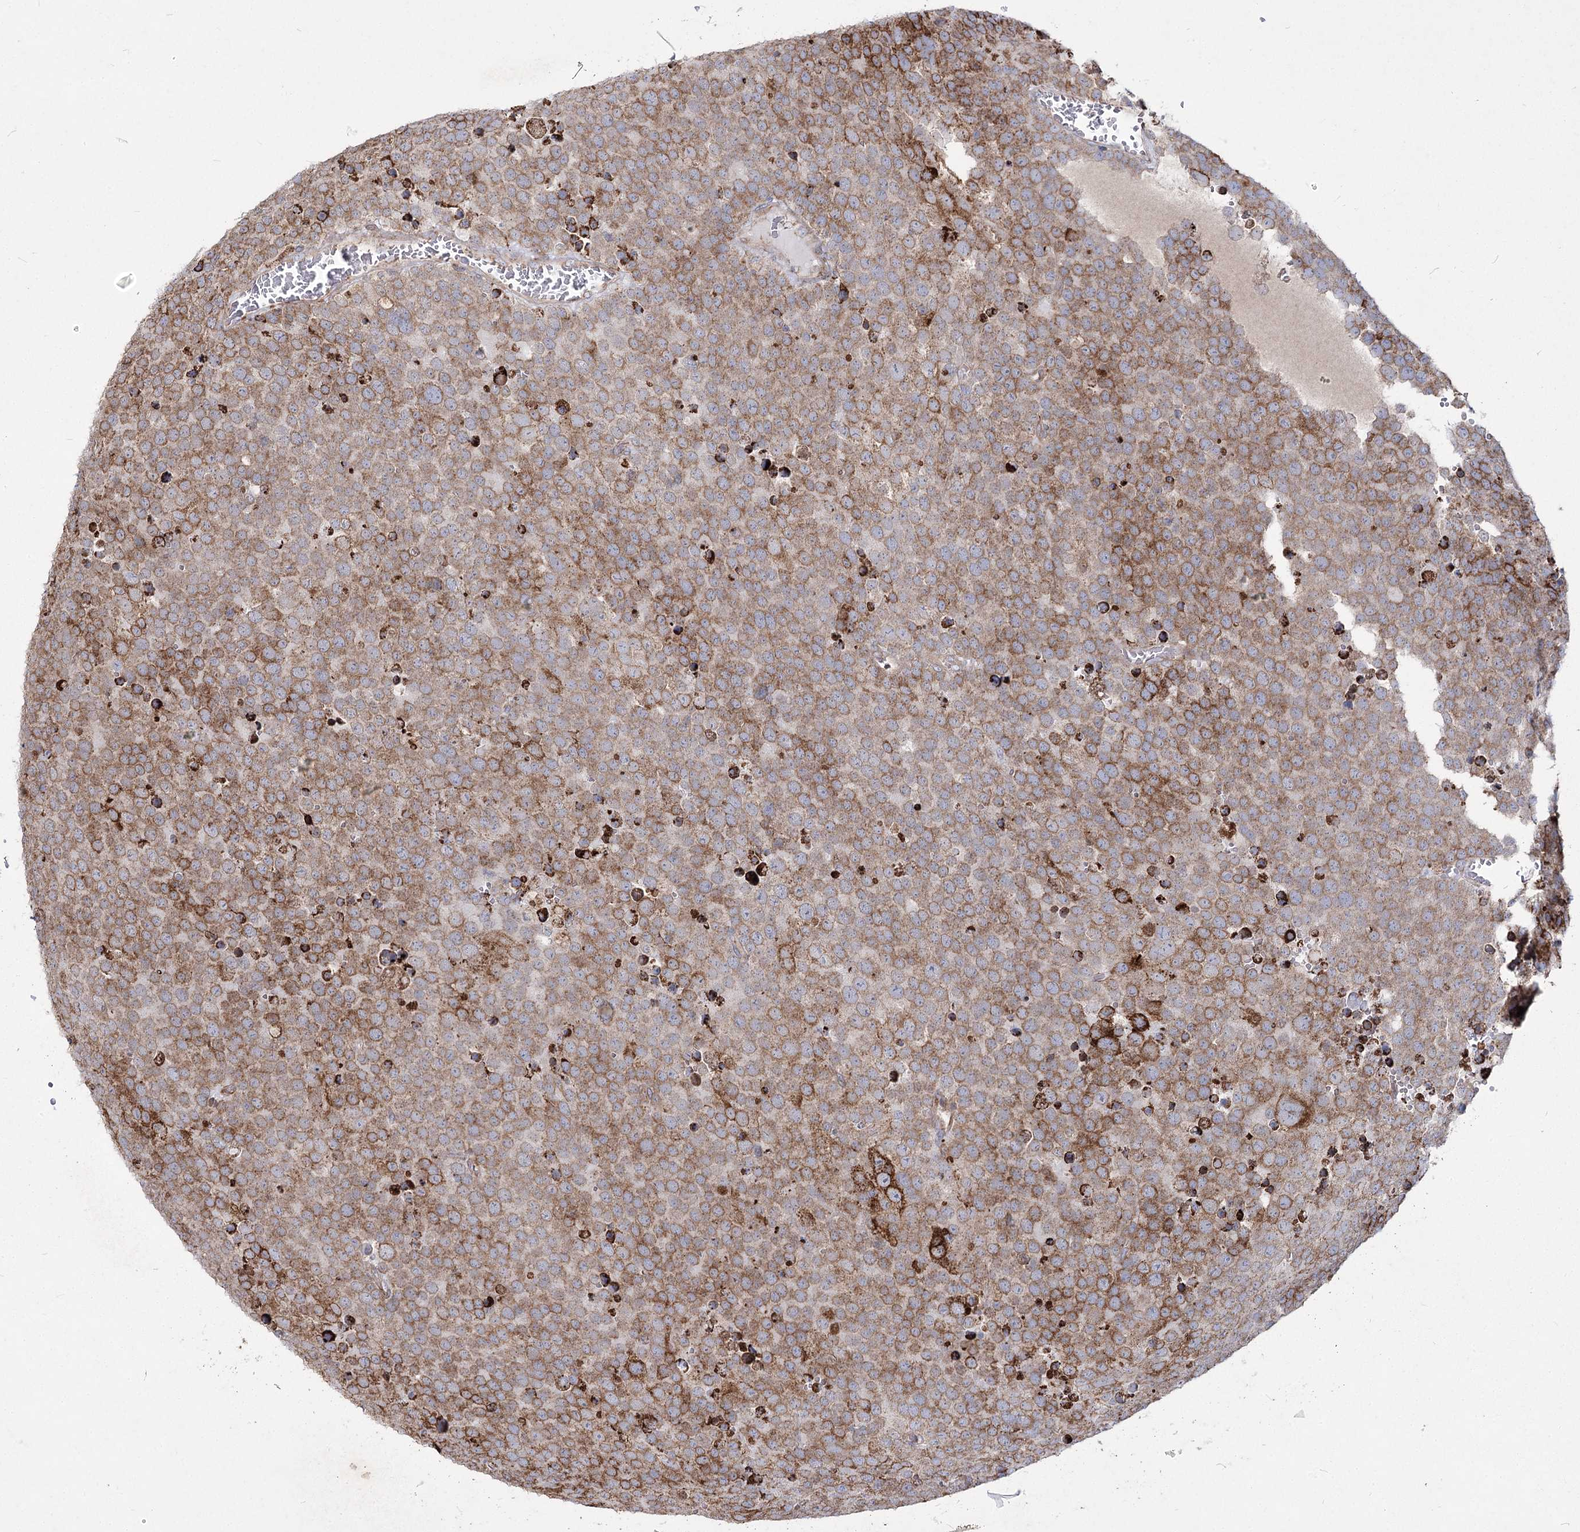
{"staining": {"intensity": "moderate", "quantity": ">75%", "location": "cytoplasmic/membranous"}, "tissue": "testis cancer", "cell_type": "Tumor cells", "image_type": "cancer", "snomed": [{"axis": "morphology", "description": "Seminoma, NOS"}, {"axis": "topography", "description": "Testis"}], "caption": "Tumor cells demonstrate moderate cytoplasmic/membranous positivity in approximately >75% of cells in testis seminoma.", "gene": "NHLRC2", "patient": {"sex": "male", "age": 71}}